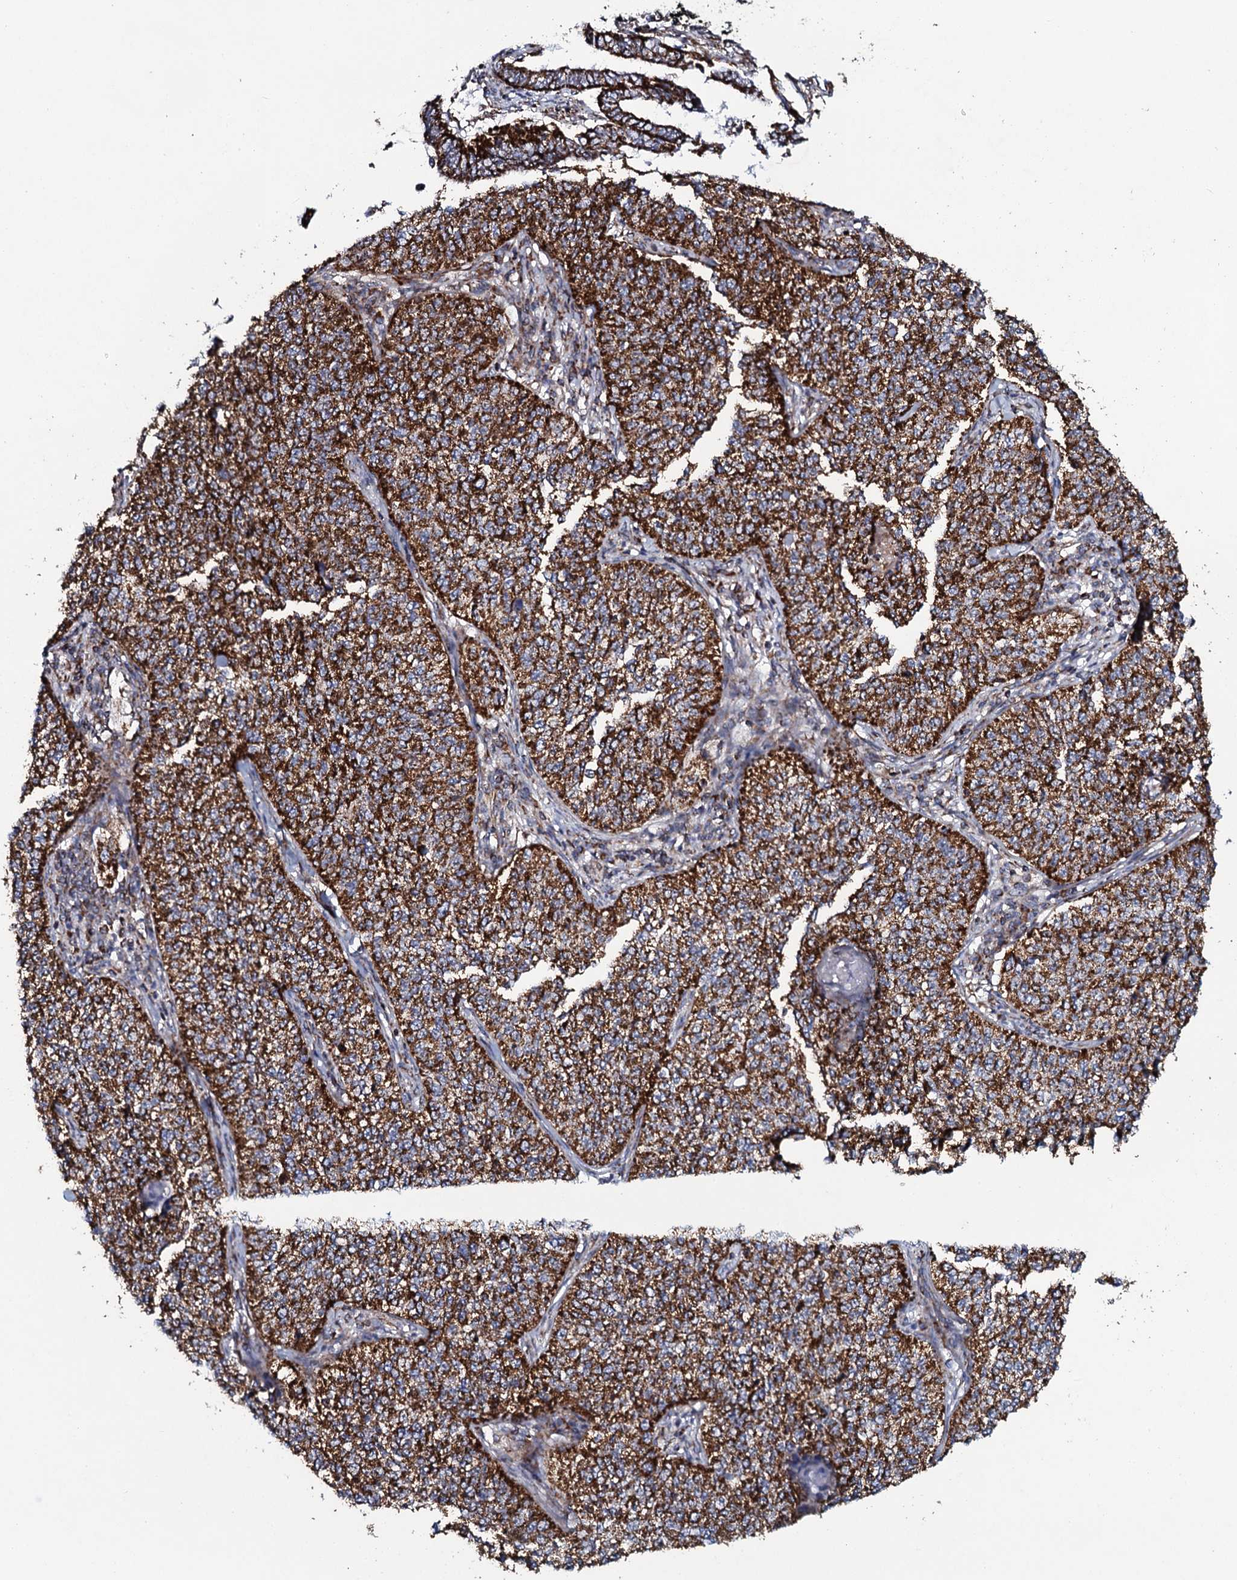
{"staining": {"intensity": "strong", "quantity": ">75%", "location": "cytoplasmic/membranous"}, "tissue": "cervical cancer", "cell_type": "Tumor cells", "image_type": "cancer", "snomed": [{"axis": "morphology", "description": "Squamous cell carcinoma, NOS"}, {"axis": "topography", "description": "Cervix"}], "caption": "Squamous cell carcinoma (cervical) stained with immunohistochemistry exhibits strong cytoplasmic/membranous staining in approximately >75% of tumor cells.", "gene": "EVC2", "patient": {"sex": "female", "age": 35}}